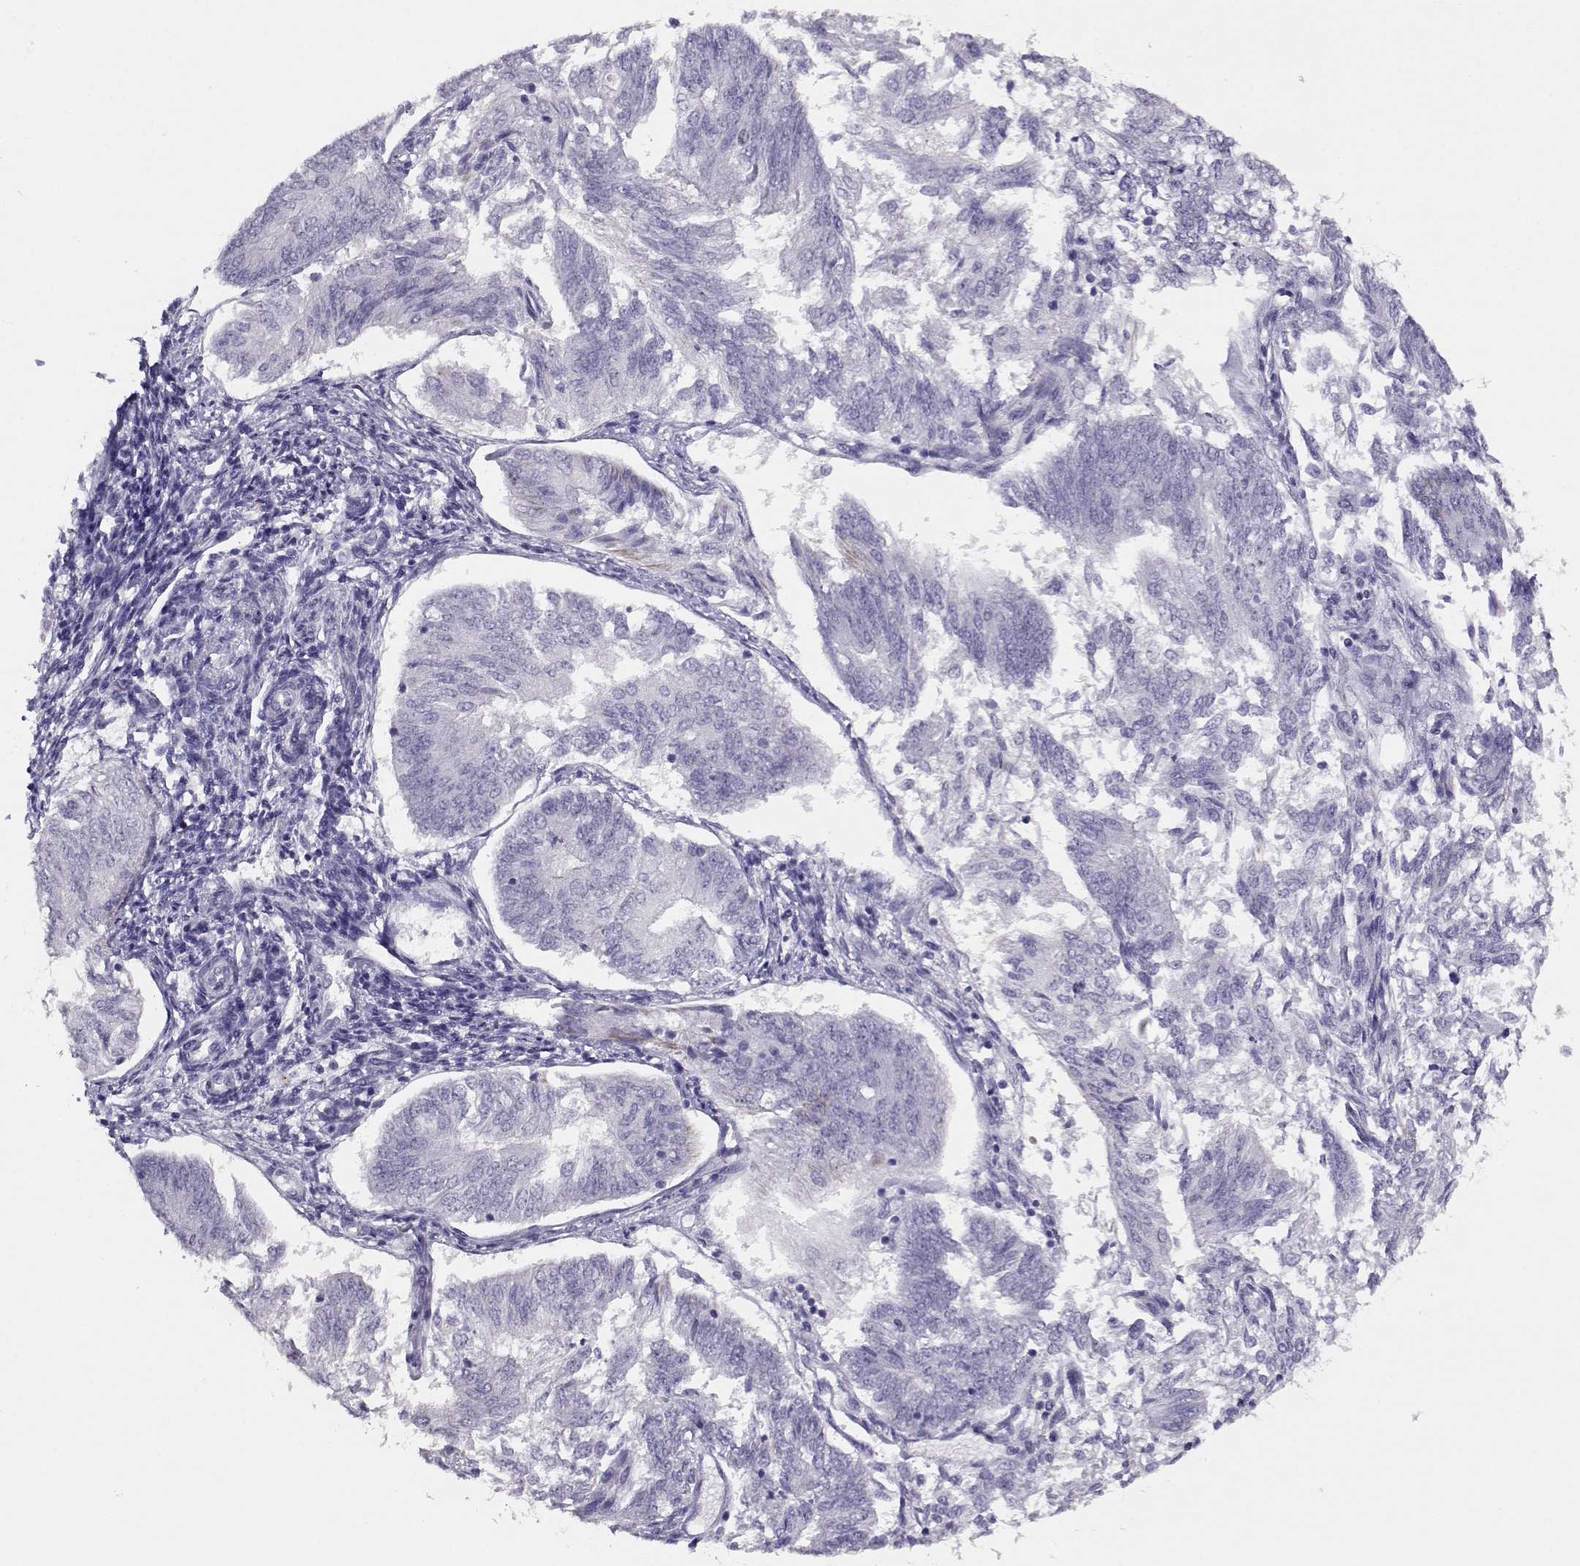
{"staining": {"intensity": "negative", "quantity": "none", "location": "none"}, "tissue": "endometrial cancer", "cell_type": "Tumor cells", "image_type": "cancer", "snomed": [{"axis": "morphology", "description": "Adenocarcinoma, NOS"}, {"axis": "topography", "description": "Endometrium"}], "caption": "Tumor cells show no significant positivity in adenocarcinoma (endometrial).", "gene": "NPW", "patient": {"sex": "female", "age": 58}}